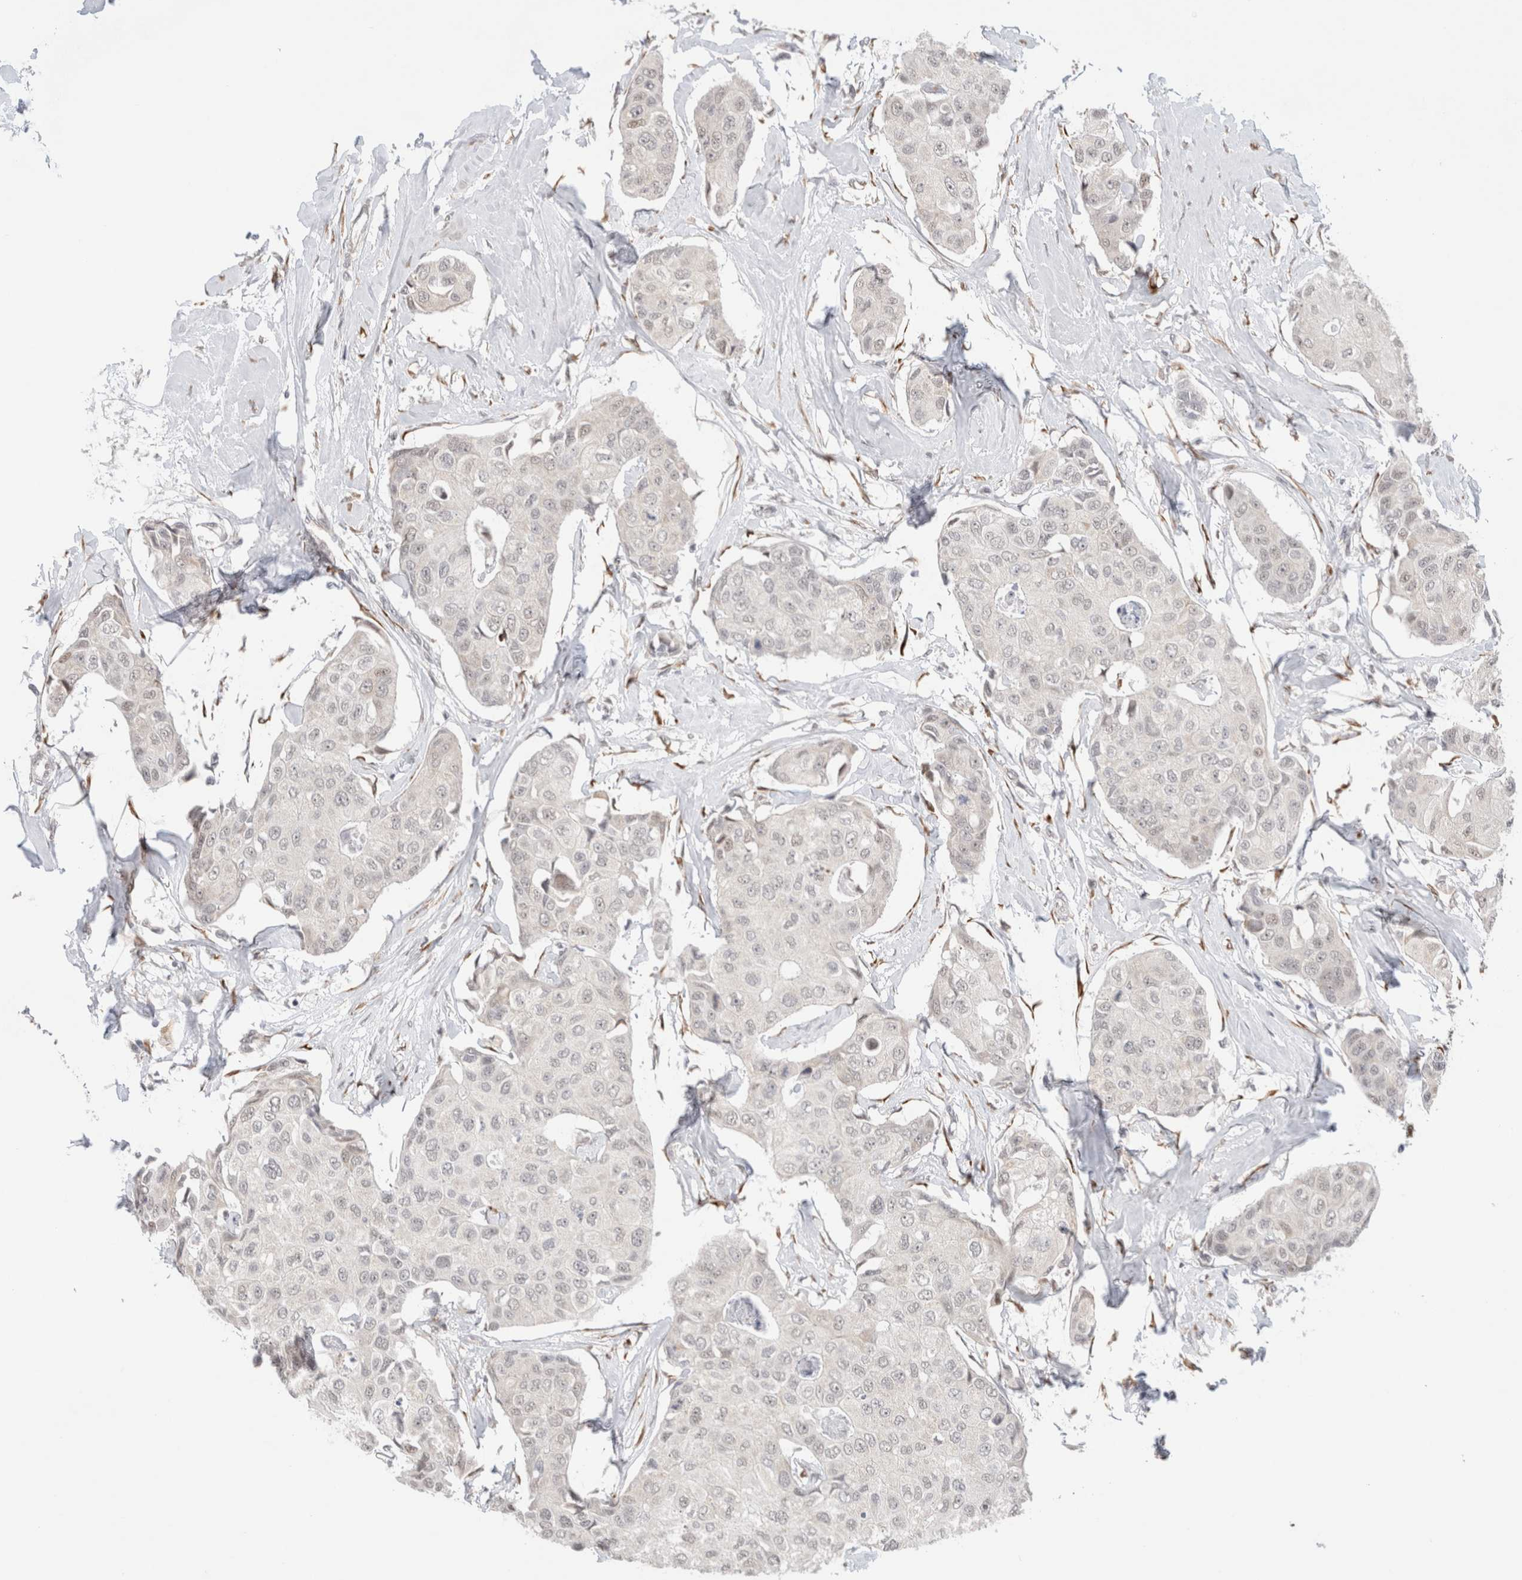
{"staining": {"intensity": "negative", "quantity": "none", "location": "none"}, "tissue": "breast cancer", "cell_type": "Tumor cells", "image_type": "cancer", "snomed": [{"axis": "morphology", "description": "Duct carcinoma"}, {"axis": "topography", "description": "Breast"}], "caption": "A histopathology image of breast cancer stained for a protein shows no brown staining in tumor cells. The staining was performed using DAB (3,3'-diaminobenzidine) to visualize the protein expression in brown, while the nuclei were stained in blue with hematoxylin (Magnification: 20x).", "gene": "HDLBP", "patient": {"sex": "female", "age": 80}}